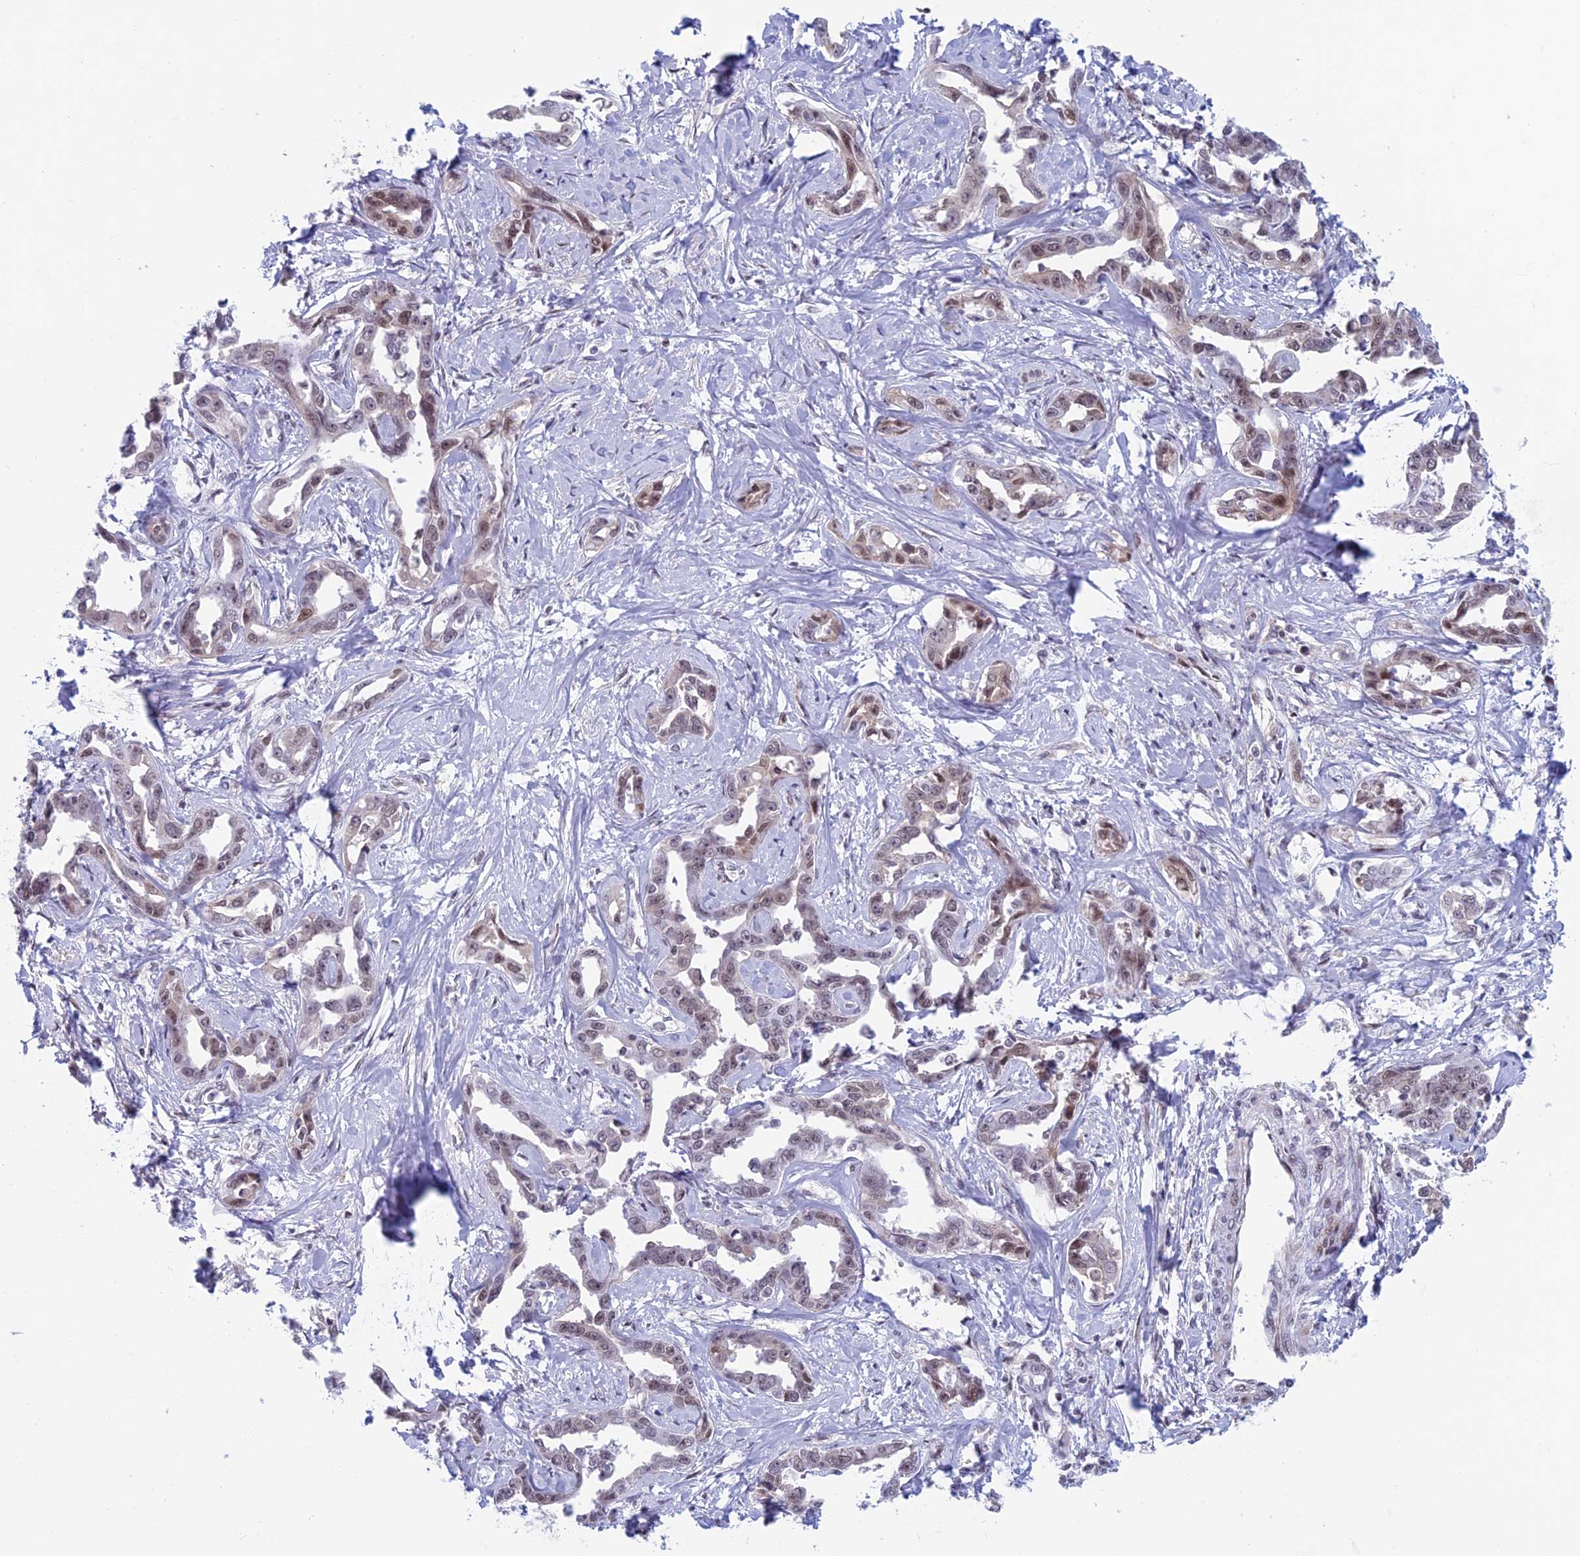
{"staining": {"intensity": "weak", "quantity": "25%-75%", "location": "nuclear"}, "tissue": "liver cancer", "cell_type": "Tumor cells", "image_type": "cancer", "snomed": [{"axis": "morphology", "description": "Cholangiocarcinoma"}, {"axis": "topography", "description": "Liver"}], "caption": "Liver cancer was stained to show a protein in brown. There is low levels of weak nuclear positivity in approximately 25%-75% of tumor cells.", "gene": "ASH2L", "patient": {"sex": "male", "age": 59}}